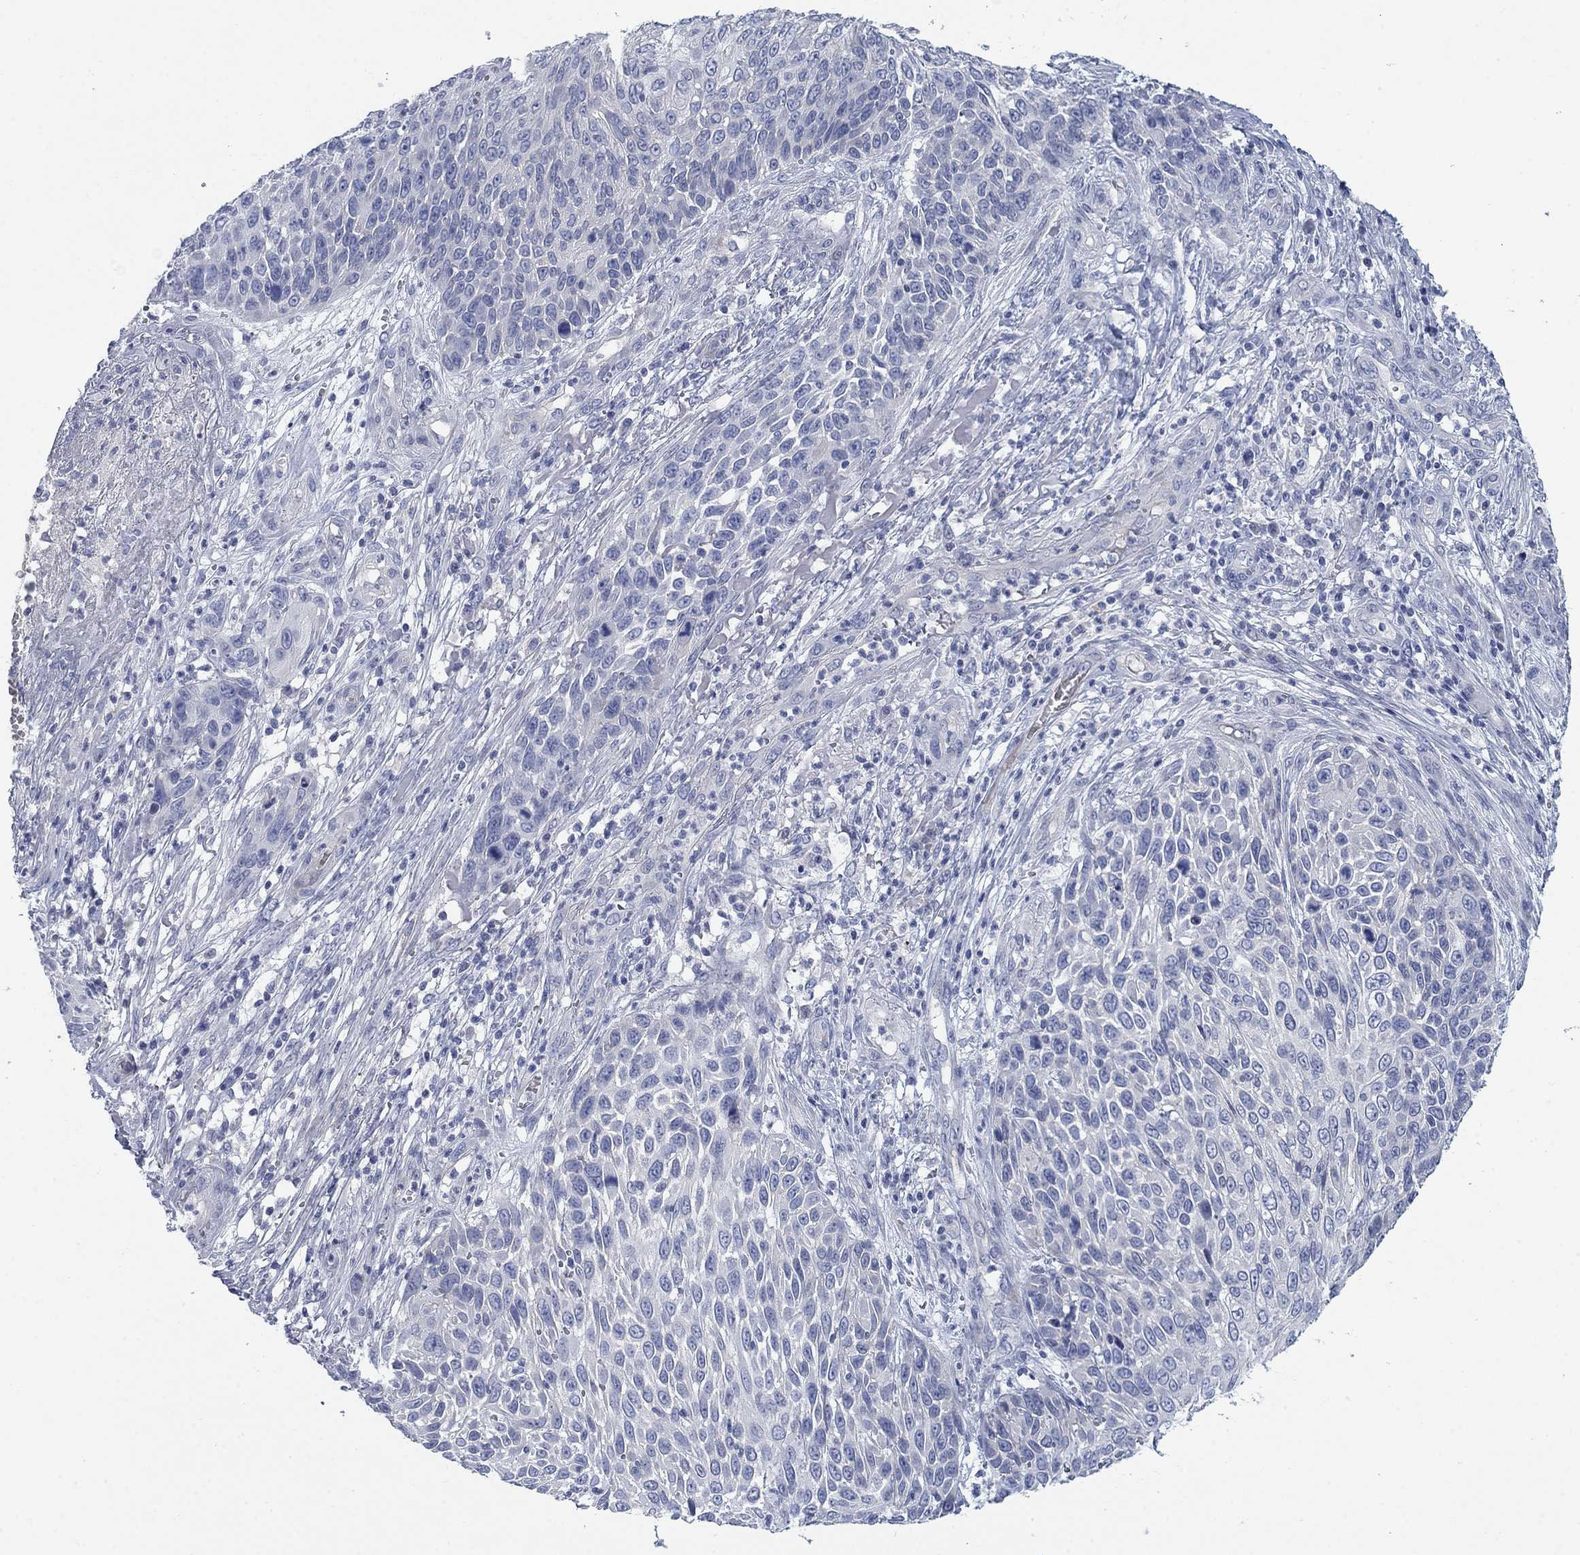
{"staining": {"intensity": "negative", "quantity": "none", "location": "none"}, "tissue": "skin cancer", "cell_type": "Tumor cells", "image_type": "cancer", "snomed": [{"axis": "morphology", "description": "Squamous cell carcinoma, NOS"}, {"axis": "topography", "description": "Skin"}], "caption": "IHC histopathology image of human skin cancer (squamous cell carcinoma) stained for a protein (brown), which demonstrates no positivity in tumor cells.", "gene": "DNER", "patient": {"sex": "male", "age": 92}}